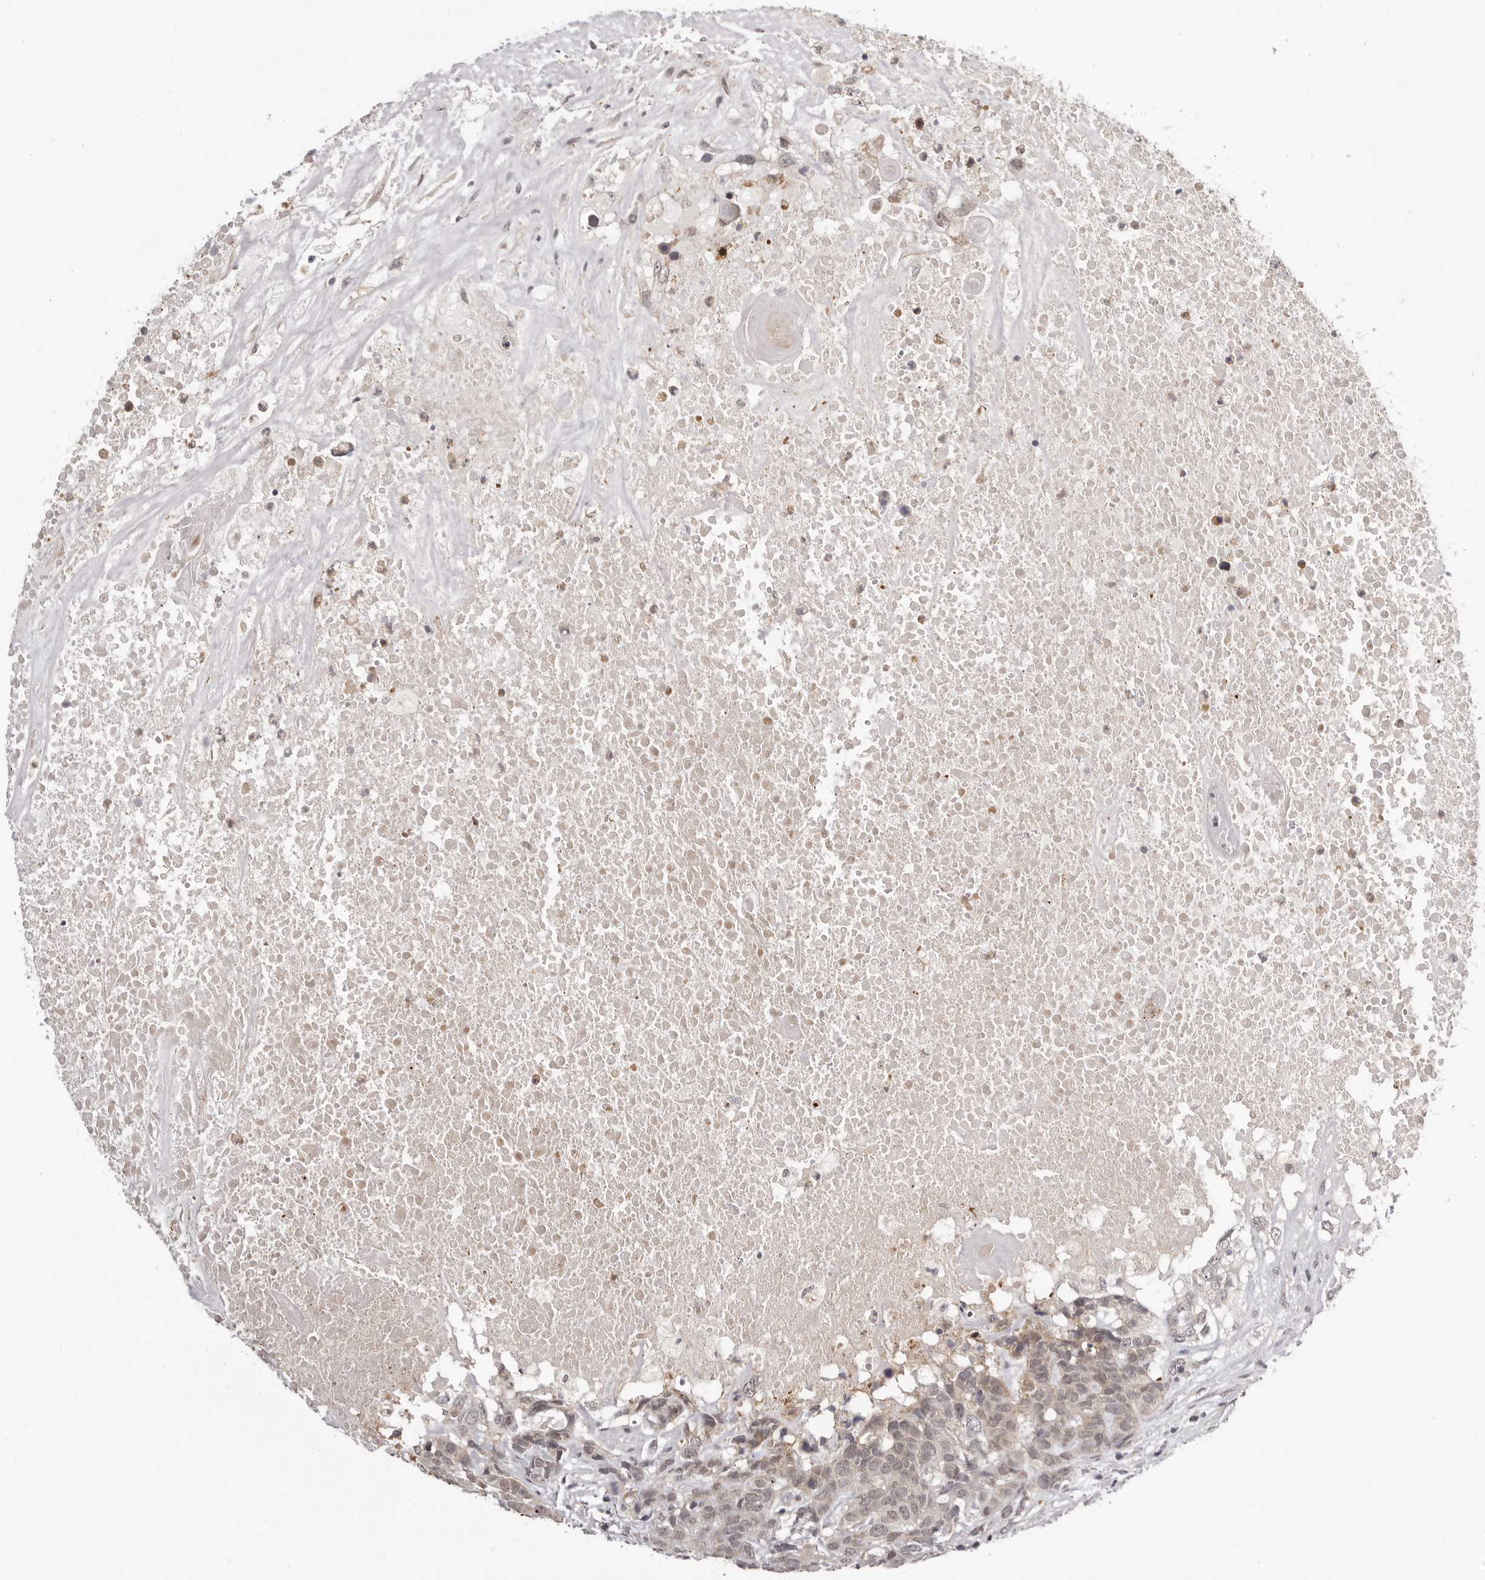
{"staining": {"intensity": "weak", "quantity": "<25%", "location": "cytoplasmic/membranous"}, "tissue": "head and neck cancer", "cell_type": "Tumor cells", "image_type": "cancer", "snomed": [{"axis": "morphology", "description": "Squamous cell carcinoma, NOS"}, {"axis": "topography", "description": "Head-Neck"}], "caption": "This is a photomicrograph of immunohistochemistry staining of head and neck squamous cell carcinoma, which shows no staining in tumor cells.", "gene": "RNF2", "patient": {"sex": "male", "age": 66}}